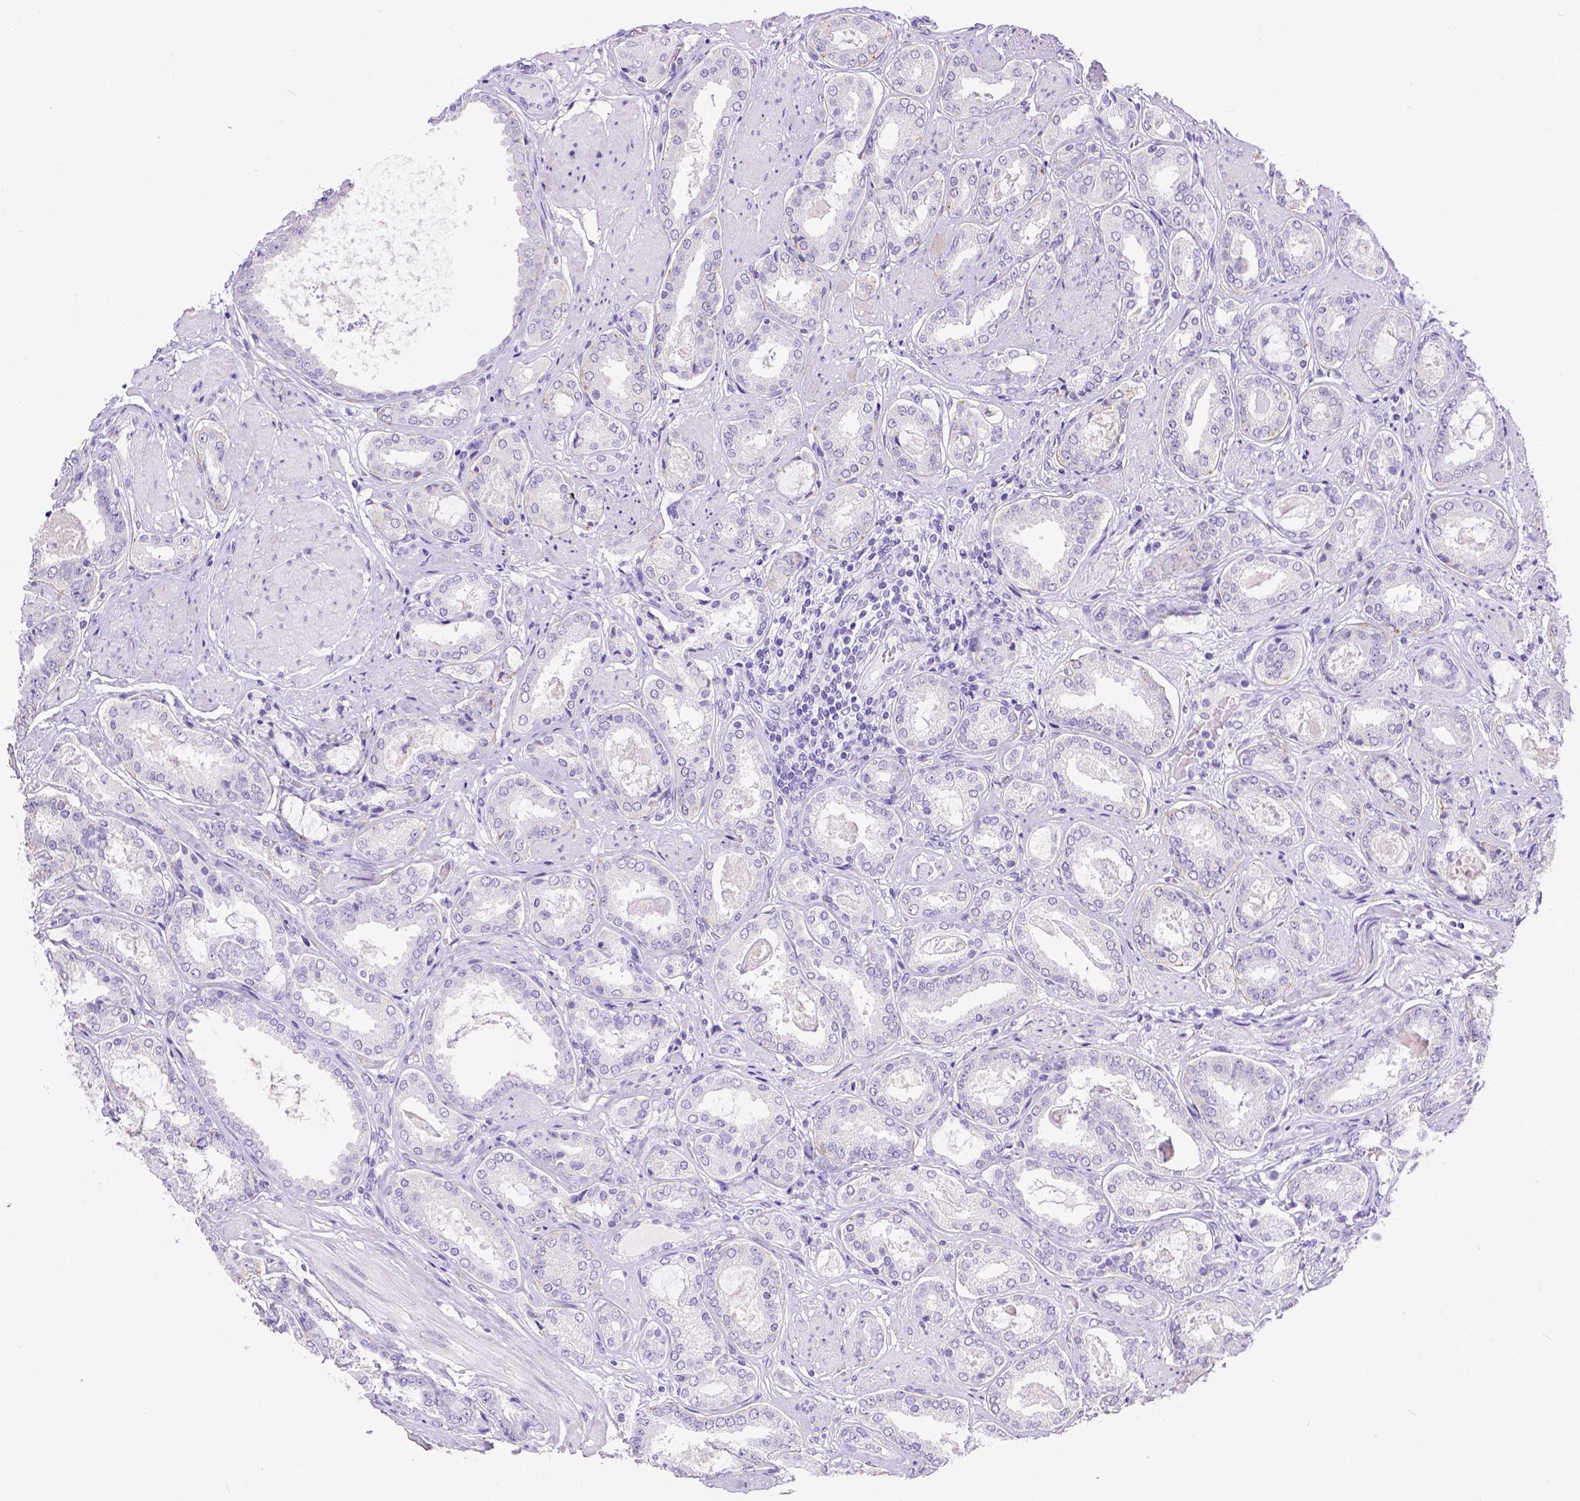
{"staining": {"intensity": "negative", "quantity": "none", "location": "none"}, "tissue": "prostate cancer", "cell_type": "Tumor cells", "image_type": "cancer", "snomed": [{"axis": "morphology", "description": "Adenocarcinoma, High grade"}, {"axis": "topography", "description": "Prostate"}], "caption": "A high-resolution photomicrograph shows IHC staining of prostate high-grade adenocarcinoma, which shows no significant positivity in tumor cells.", "gene": "ESR1", "patient": {"sex": "male", "age": 63}}